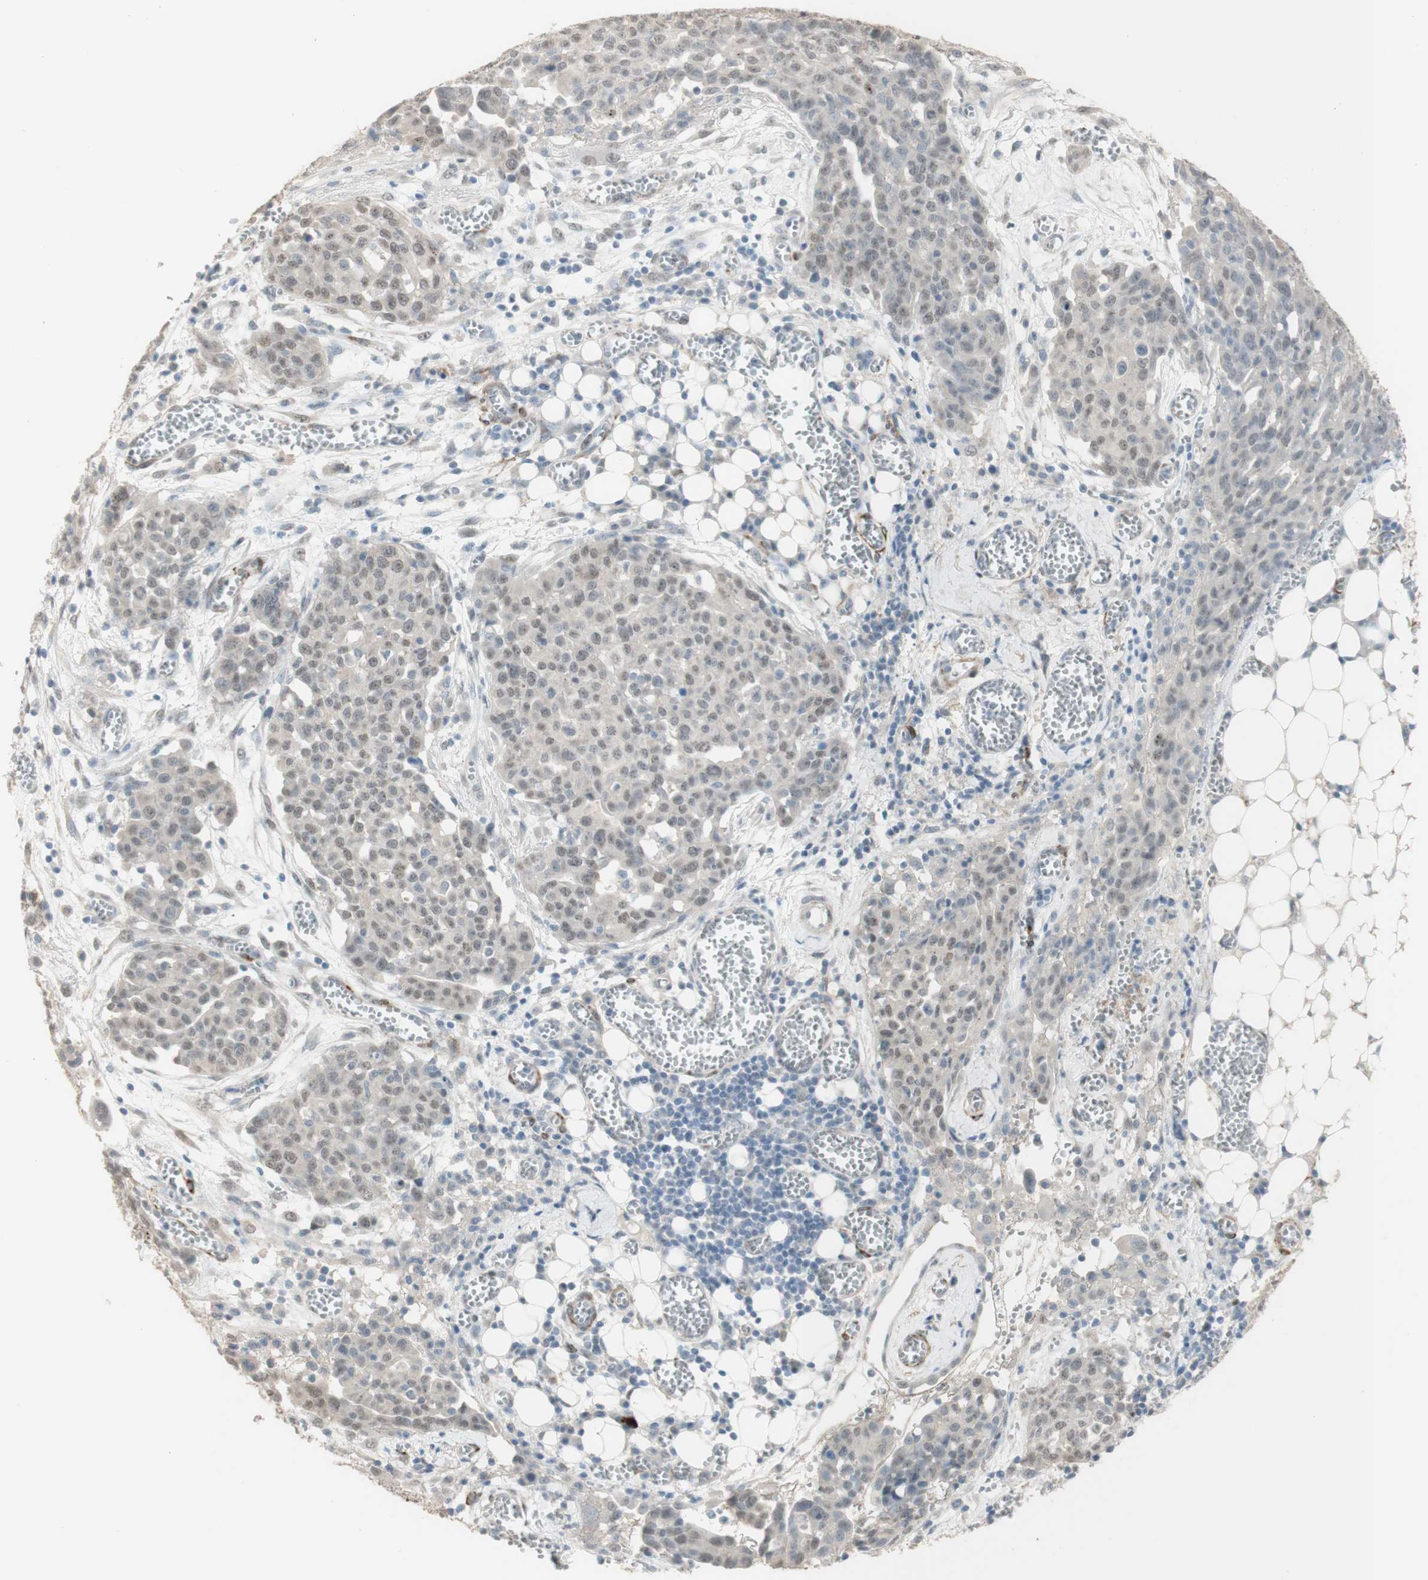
{"staining": {"intensity": "negative", "quantity": "none", "location": "none"}, "tissue": "ovarian cancer", "cell_type": "Tumor cells", "image_type": "cancer", "snomed": [{"axis": "morphology", "description": "Cystadenocarcinoma, serous, NOS"}, {"axis": "topography", "description": "Soft tissue"}, {"axis": "topography", "description": "Ovary"}], "caption": "Immunohistochemical staining of human ovarian cancer demonstrates no significant positivity in tumor cells. Nuclei are stained in blue.", "gene": "MUC3A", "patient": {"sex": "female", "age": 57}}